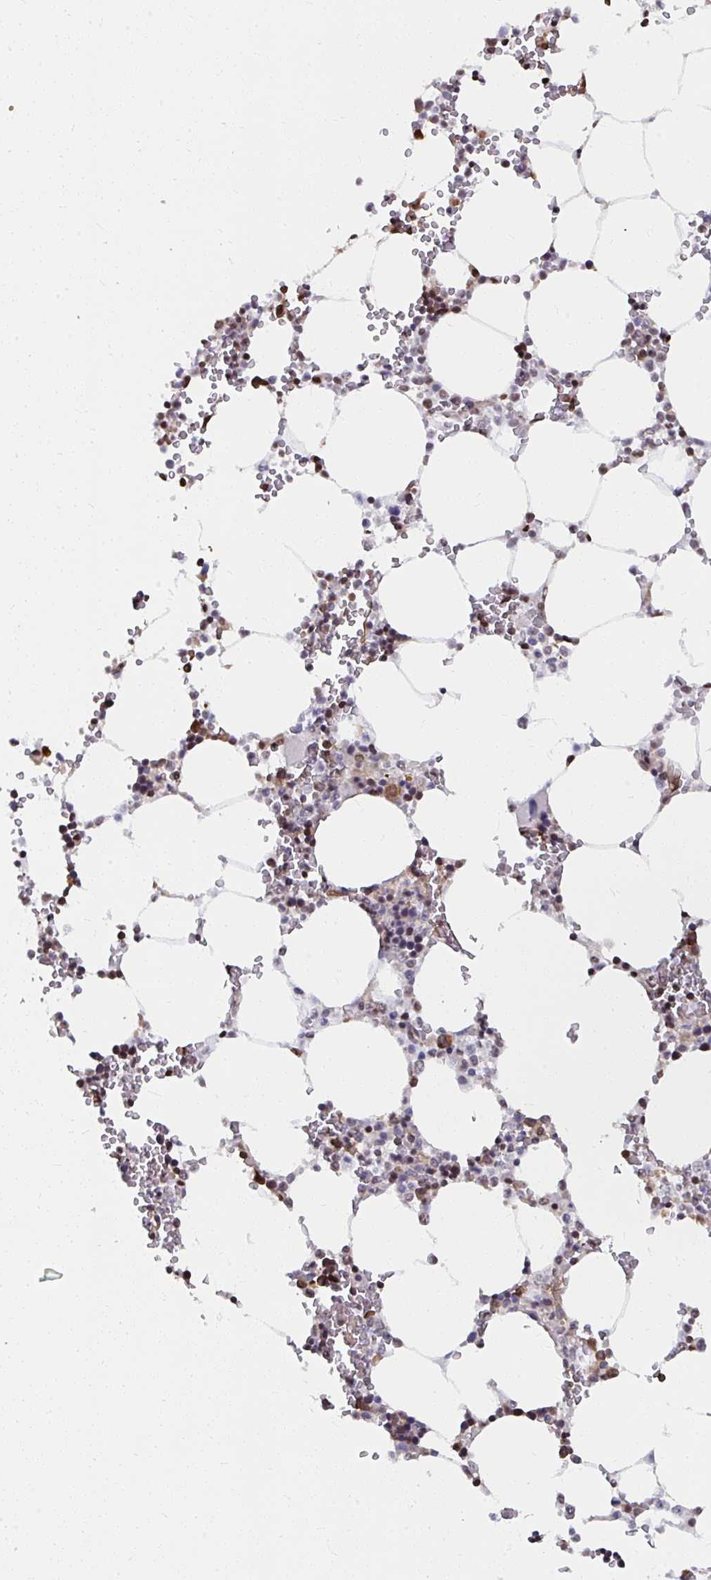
{"staining": {"intensity": "weak", "quantity": "25%-75%", "location": "cytoplasmic/membranous"}, "tissue": "bone marrow", "cell_type": "Hematopoietic cells", "image_type": "normal", "snomed": [{"axis": "morphology", "description": "Normal tissue, NOS"}, {"axis": "topography", "description": "Bone marrow"}], "caption": "IHC staining of unremarkable bone marrow, which reveals low levels of weak cytoplasmic/membranous staining in approximately 25%-75% of hematopoietic cells indicating weak cytoplasmic/membranous protein positivity. The staining was performed using DAB (brown) for protein detection and nuclei were counterstained in hematoxylin (blue).", "gene": "SYNCRIP", "patient": {"sex": "male", "age": 64}}